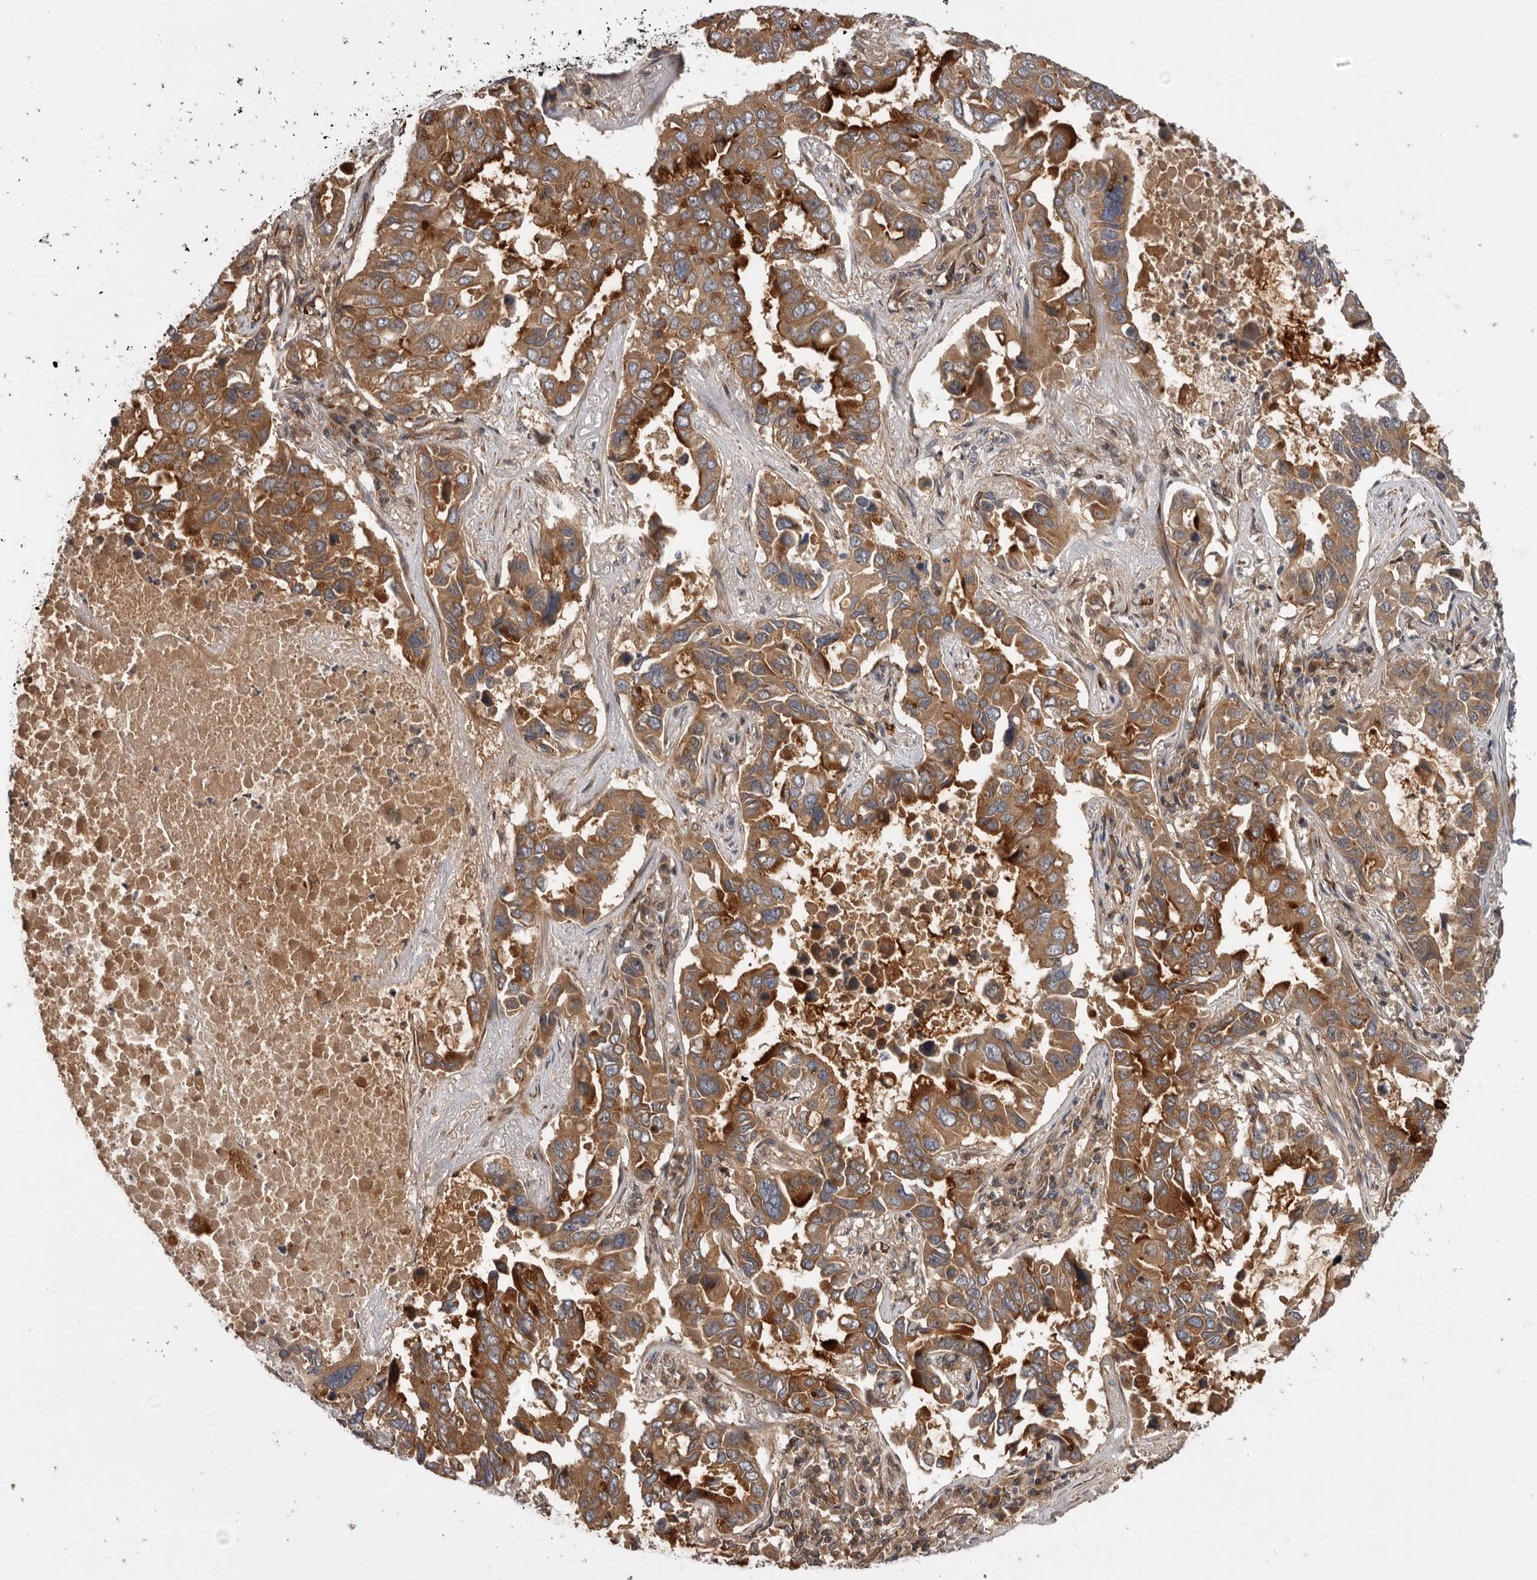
{"staining": {"intensity": "moderate", "quantity": ">75%", "location": "cytoplasmic/membranous"}, "tissue": "lung cancer", "cell_type": "Tumor cells", "image_type": "cancer", "snomed": [{"axis": "morphology", "description": "Adenocarcinoma, NOS"}, {"axis": "topography", "description": "Lung"}], "caption": "Human lung cancer (adenocarcinoma) stained for a protein (brown) demonstrates moderate cytoplasmic/membranous positive staining in approximately >75% of tumor cells.", "gene": "DHDDS", "patient": {"sex": "male", "age": 64}}